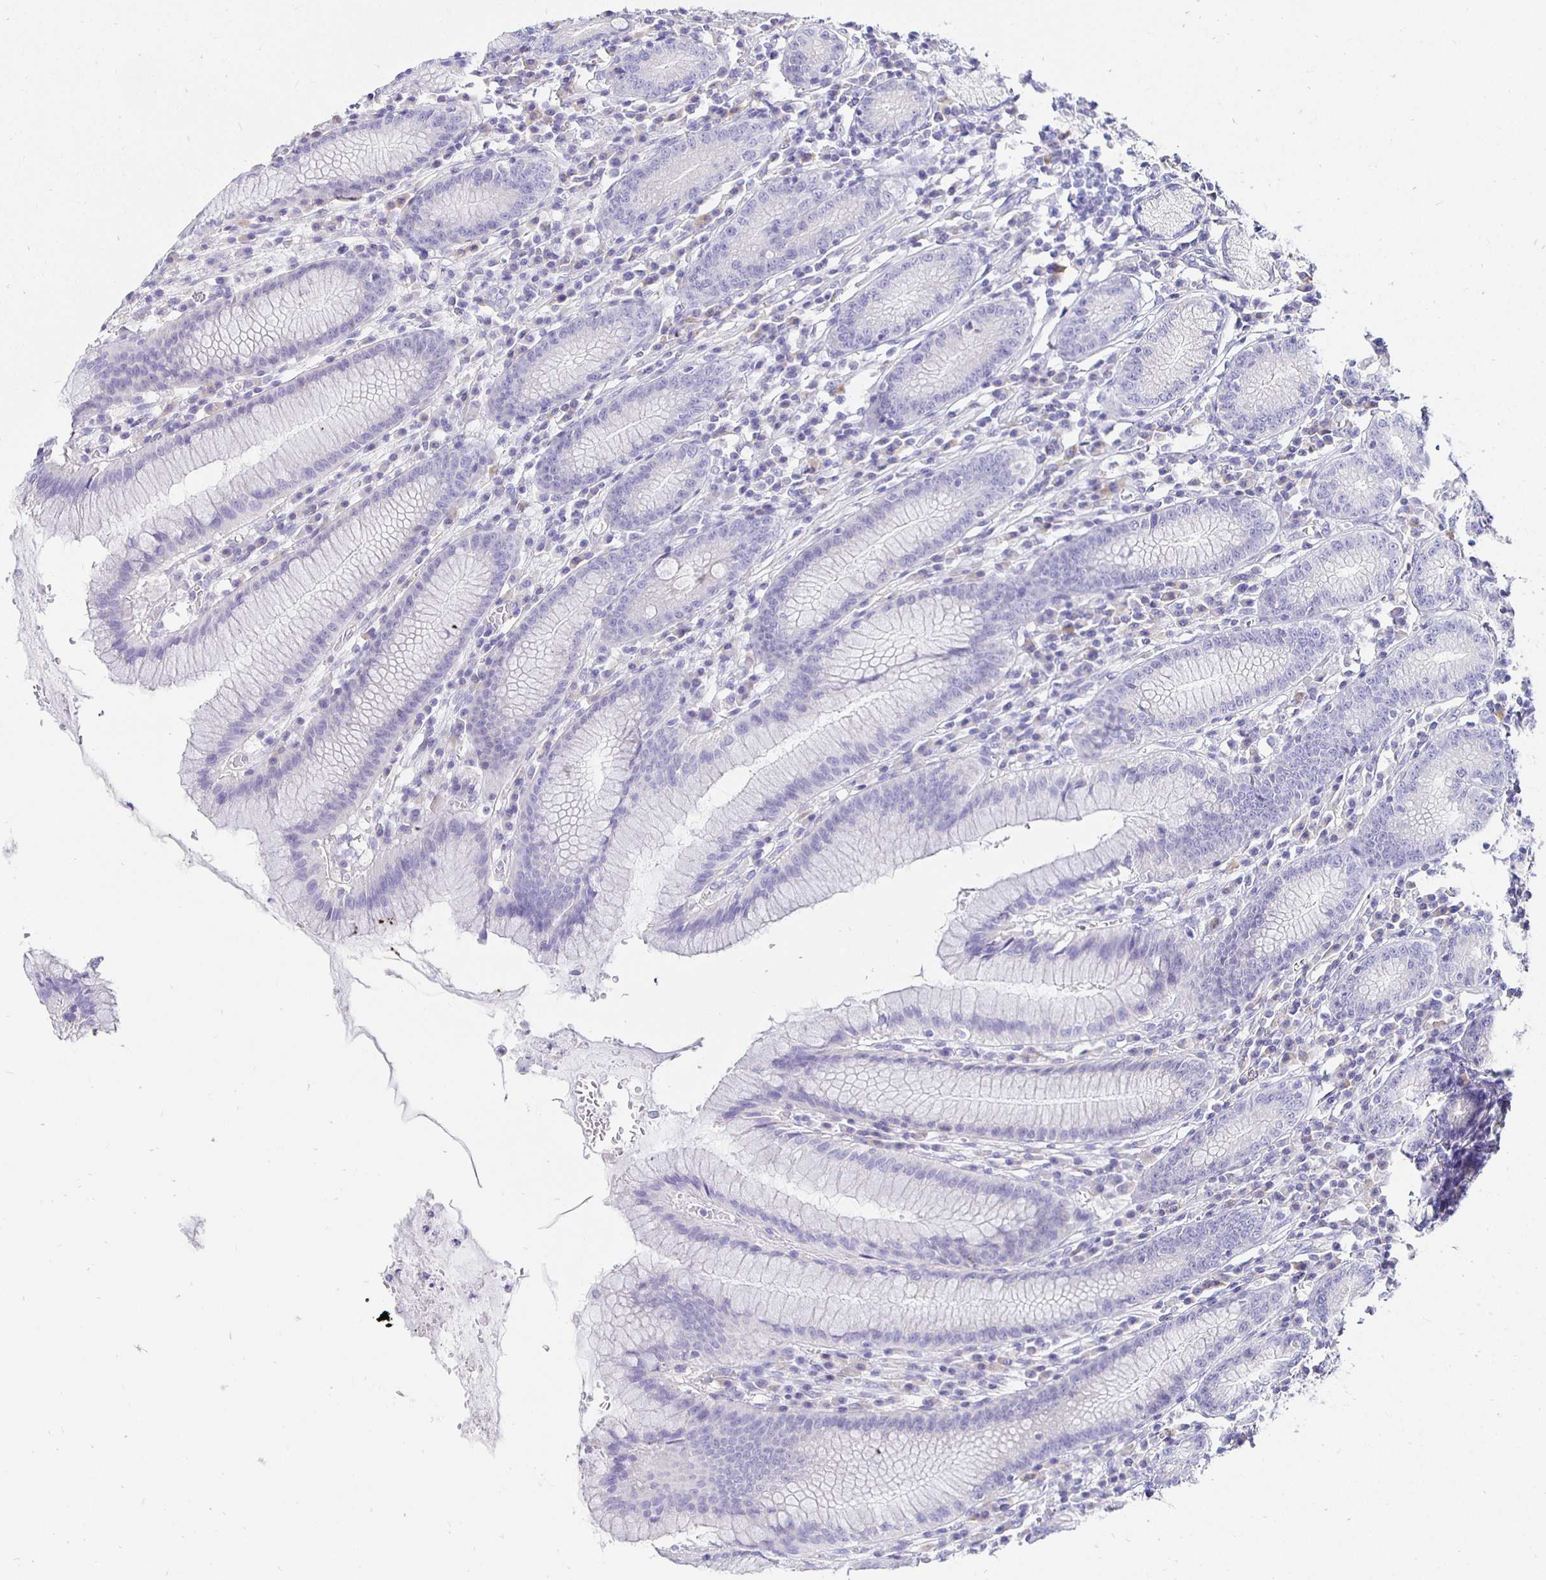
{"staining": {"intensity": "weak", "quantity": "25%-75%", "location": "cytoplasmic/membranous"}, "tissue": "stomach", "cell_type": "Glandular cells", "image_type": "normal", "snomed": [{"axis": "morphology", "description": "Normal tissue, NOS"}, {"axis": "topography", "description": "Stomach"}], "caption": "High-magnification brightfield microscopy of normal stomach stained with DAB (3,3'-diaminobenzidine) (brown) and counterstained with hematoxylin (blue). glandular cells exhibit weak cytoplasmic/membranous expression is present in approximately25%-75% of cells. Immunohistochemistry stains the protein of interest in brown and the nuclei are stained blue.", "gene": "UMOD", "patient": {"sex": "male", "age": 55}}